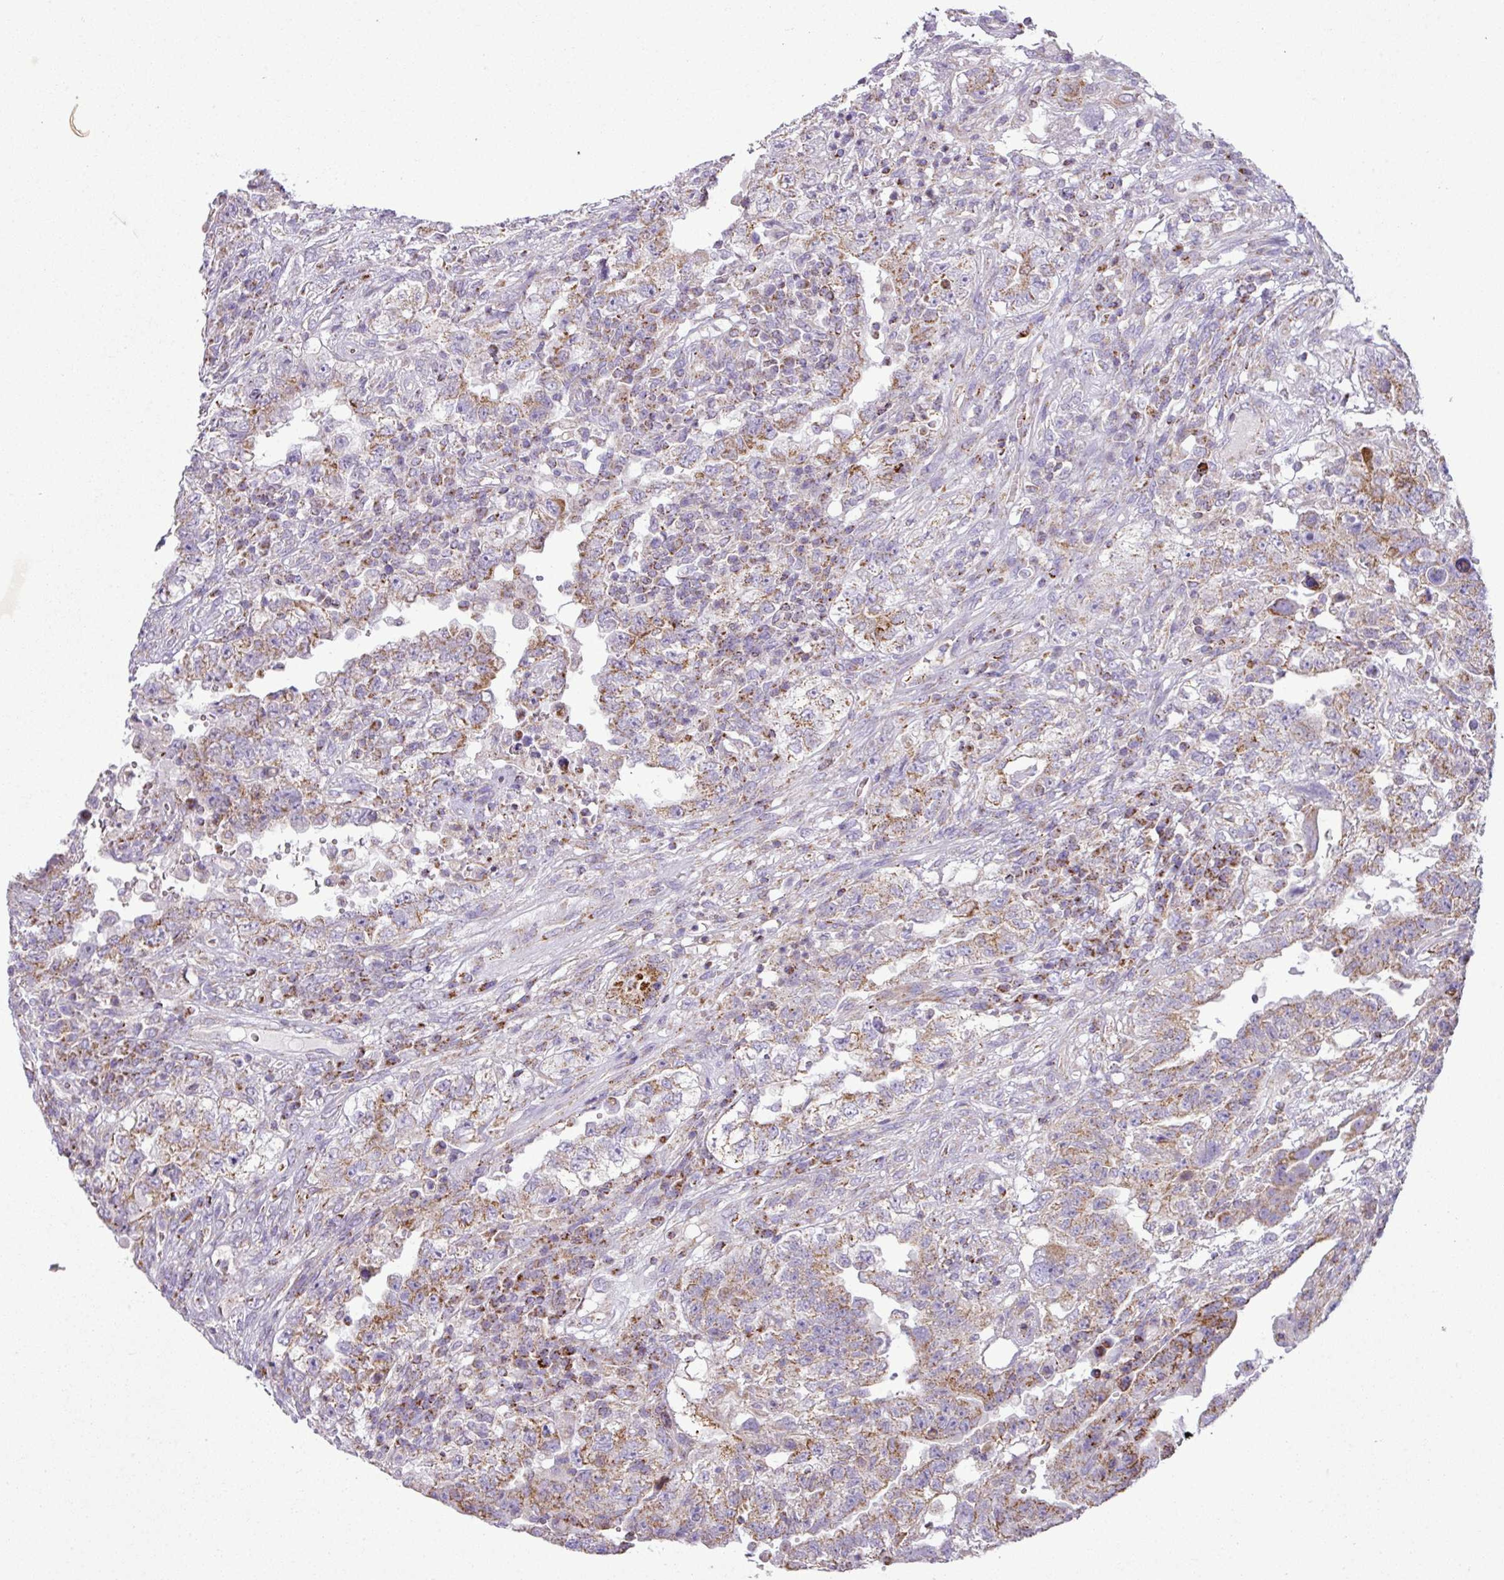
{"staining": {"intensity": "moderate", "quantity": "25%-75%", "location": "cytoplasmic/membranous"}, "tissue": "testis cancer", "cell_type": "Tumor cells", "image_type": "cancer", "snomed": [{"axis": "morphology", "description": "Carcinoma, Embryonal, NOS"}, {"axis": "topography", "description": "Testis"}], "caption": "A high-resolution photomicrograph shows immunohistochemistry (IHC) staining of testis cancer (embryonal carcinoma), which displays moderate cytoplasmic/membranous staining in approximately 25%-75% of tumor cells.", "gene": "ZNF81", "patient": {"sex": "male", "age": 26}}